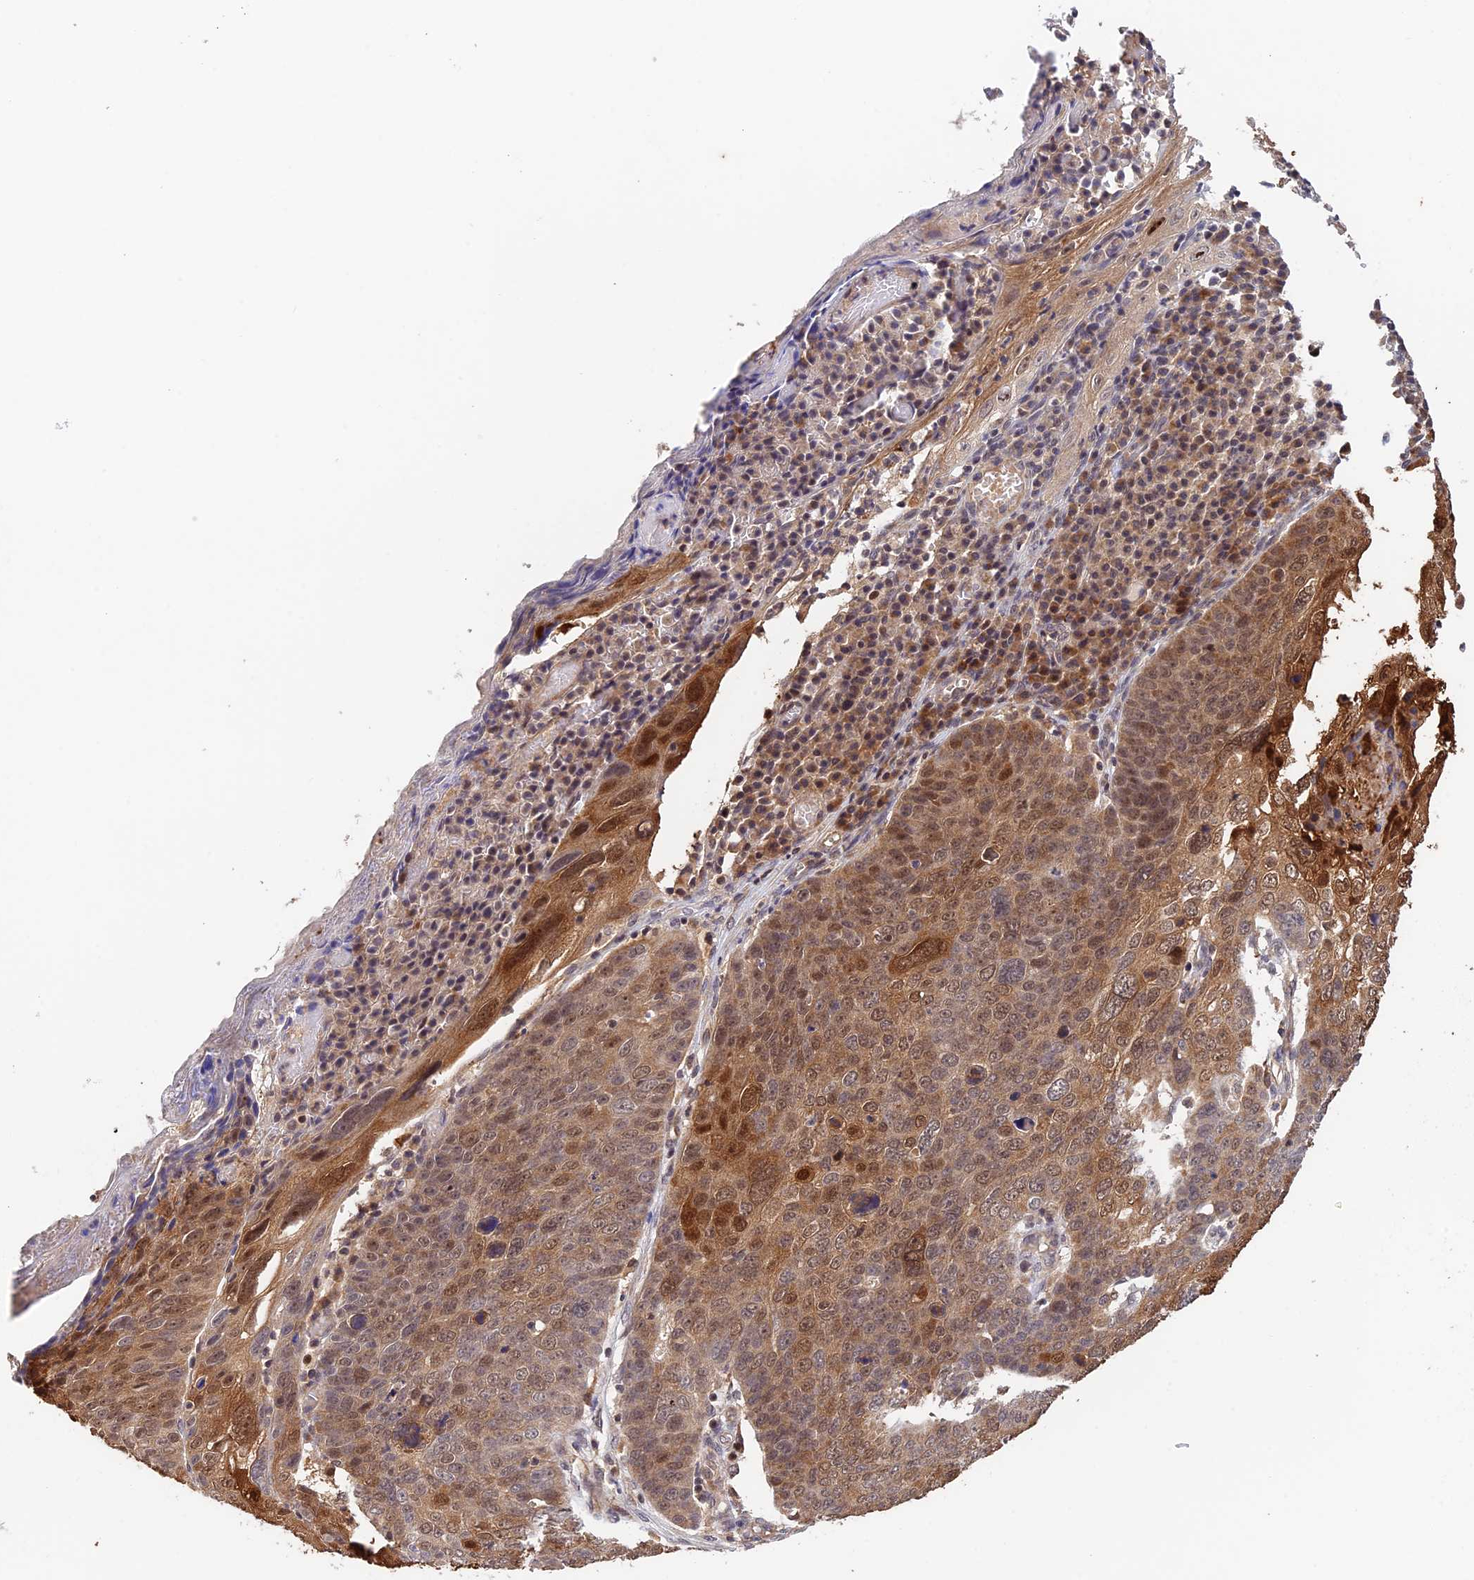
{"staining": {"intensity": "moderate", "quantity": ">75%", "location": "cytoplasmic/membranous,nuclear"}, "tissue": "skin cancer", "cell_type": "Tumor cells", "image_type": "cancer", "snomed": [{"axis": "morphology", "description": "Squamous cell carcinoma, NOS"}, {"axis": "topography", "description": "Skin"}], "caption": "Moderate cytoplasmic/membranous and nuclear protein positivity is seen in approximately >75% of tumor cells in skin squamous cell carcinoma.", "gene": "CWH43", "patient": {"sex": "male", "age": 71}}